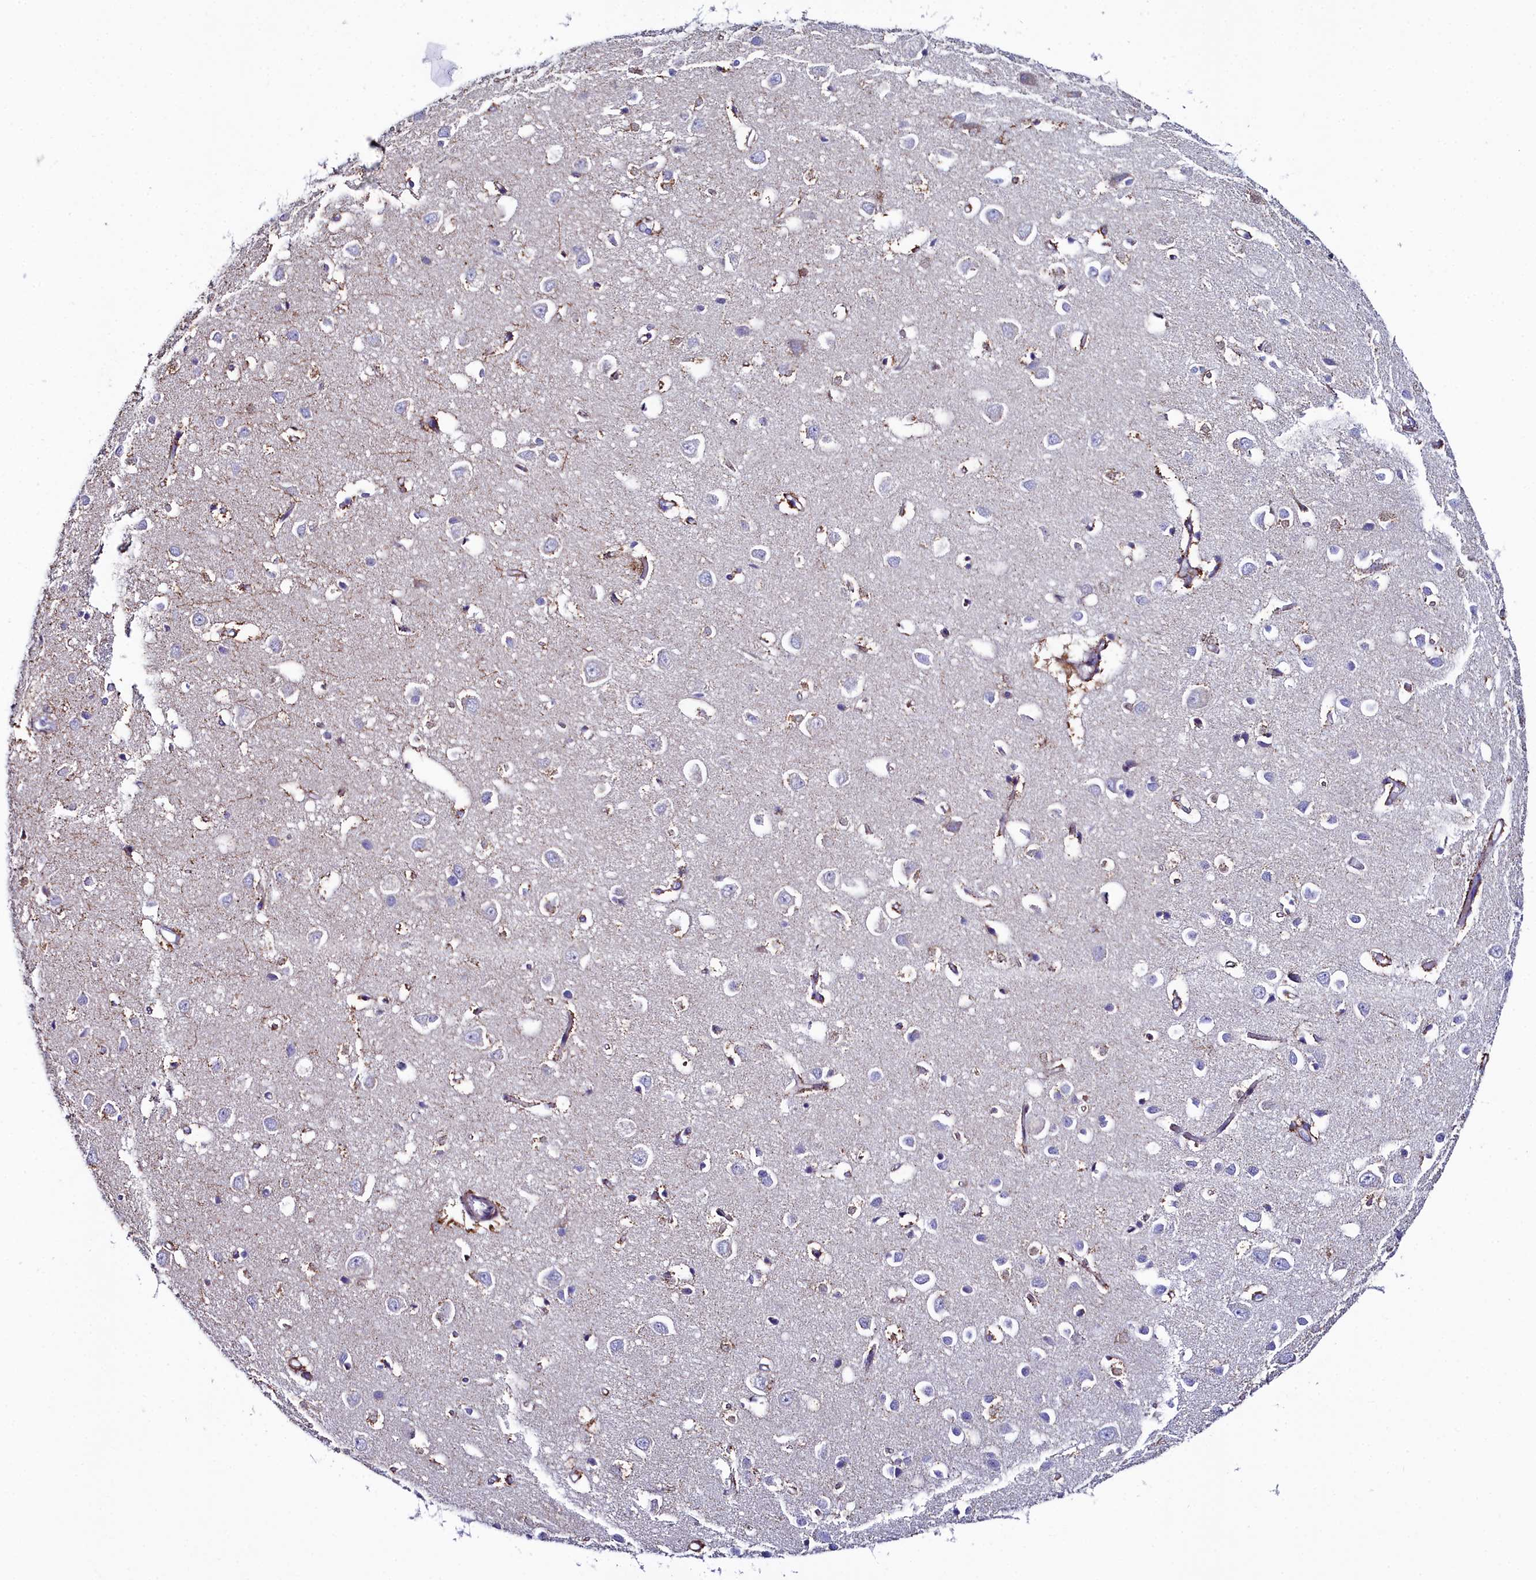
{"staining": {"intensity": "negative", "quantity": "none", "location": "none"}, "tissue": "cerebral cortex", "cell_type": "Endothelial cells", "image_type": "normal", "snomed": [{"axis": "morphology", "description": "Normal tissue, NOS"}, {"axis": "topography", "description": "Cerebral cortex"}], "caption": "An image of human cerebral cortex is negative for staining in endothelial cells. (DAB immunohistochemistry (IHC) visualized using brightfield microscopy, high magnification).", "gene": "SLC49A3", "patient": {"sex": "female", "age": 64}}